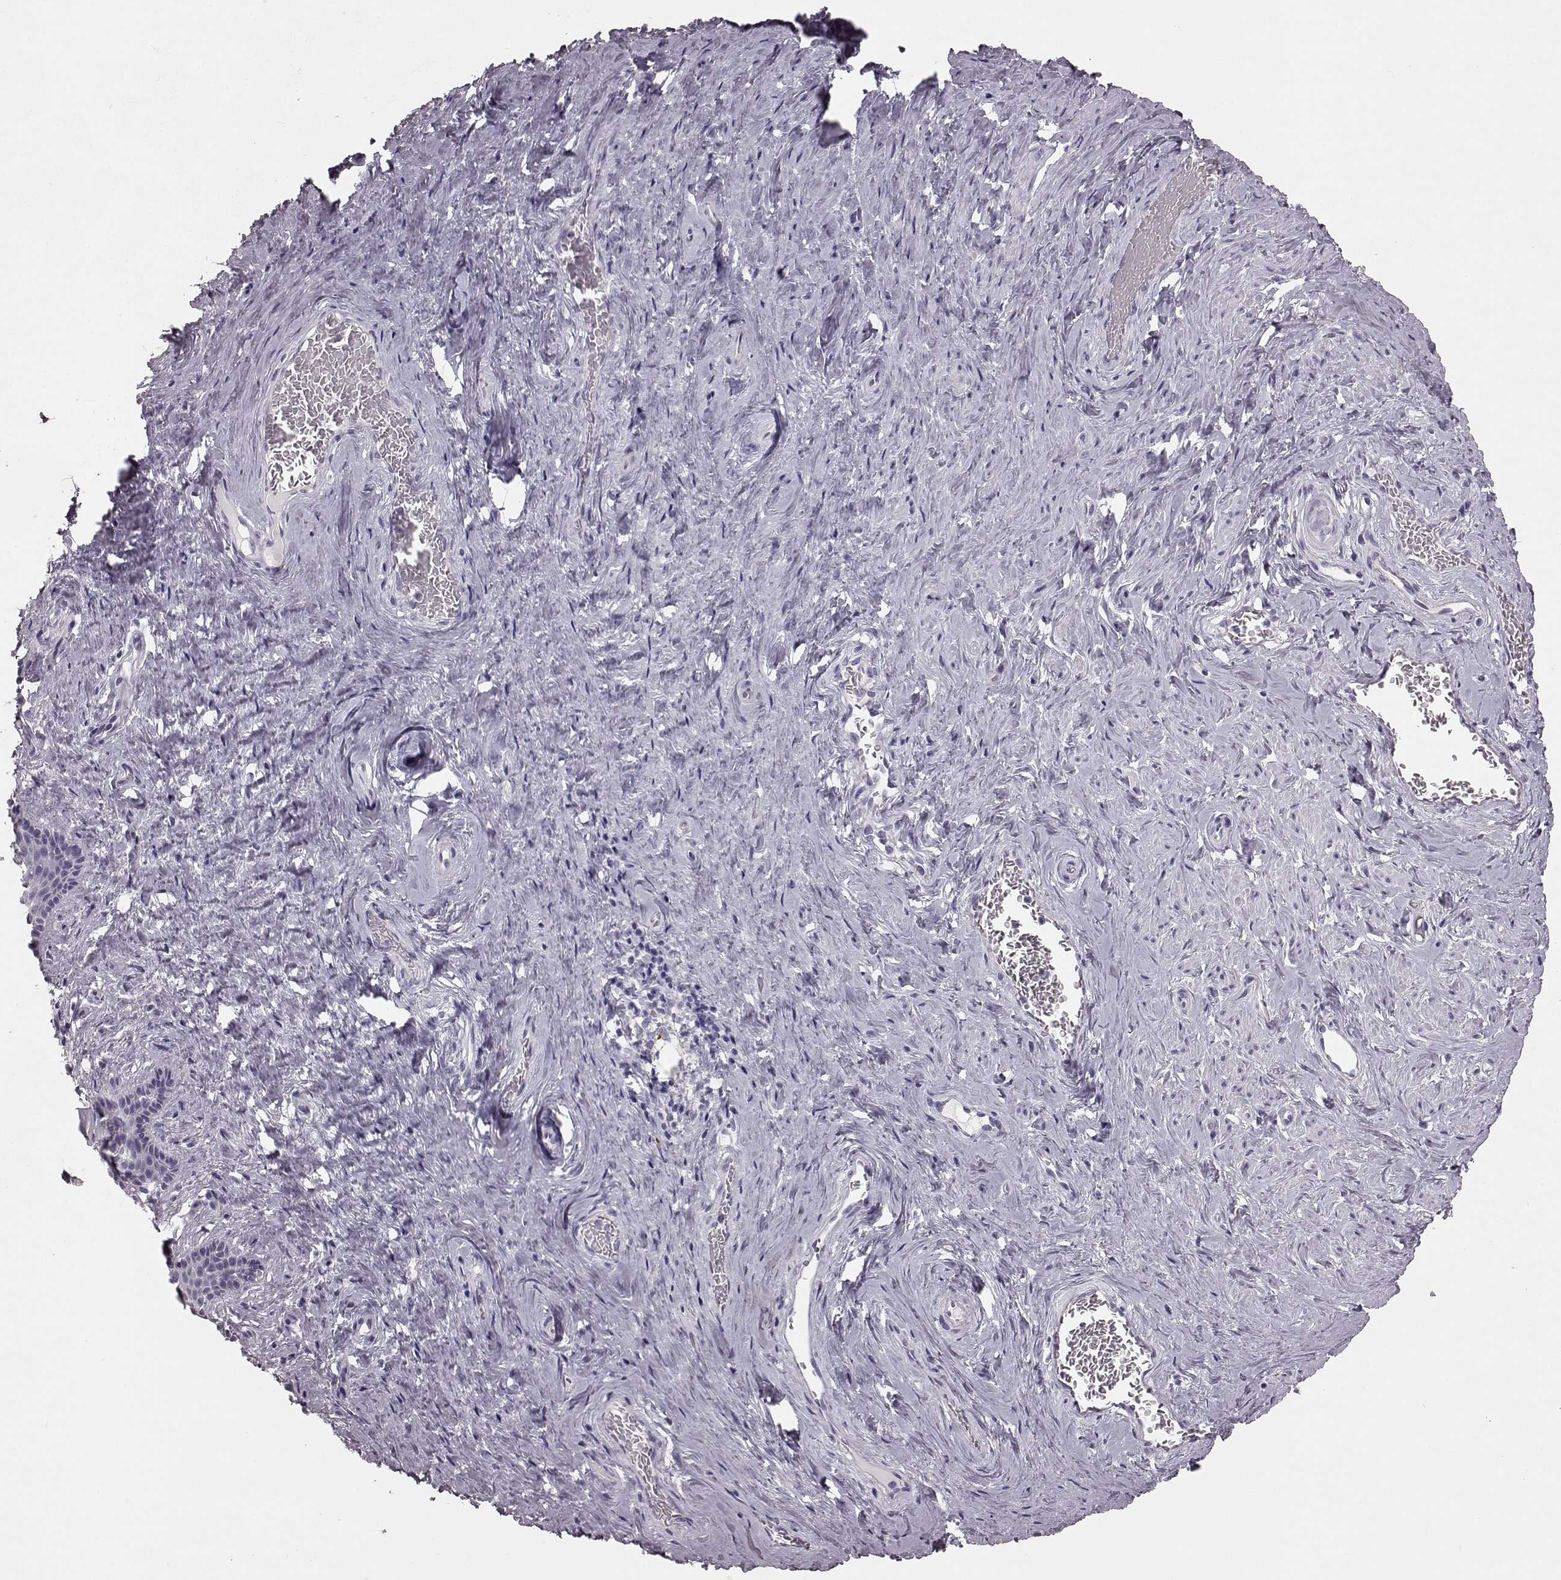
{"staining": {"intensity": "negative", "quantity": "none", "location": "none"}, "tissue": "vagina", "cell_type": "Squamous epithelial cells", "image_type": "normal", "snomed": [{"axis": "morphology", "description": "Normal tissue, NOS"}, {"axis": "topography", "description": "Vagina"}], "caption": "This image is of benign vagina stained with IHC to label a protein in brown with the nuclei are counter-stained blue. There is no staining in squamous epithelial cells. The staining is performed using DAB (3,3'-diaminobenzidine) brown chromogen with nuclei counter-stained in using hematoxylin.", "gene": "SNTG1", "patient": {"sex": "female", "age": 45}}